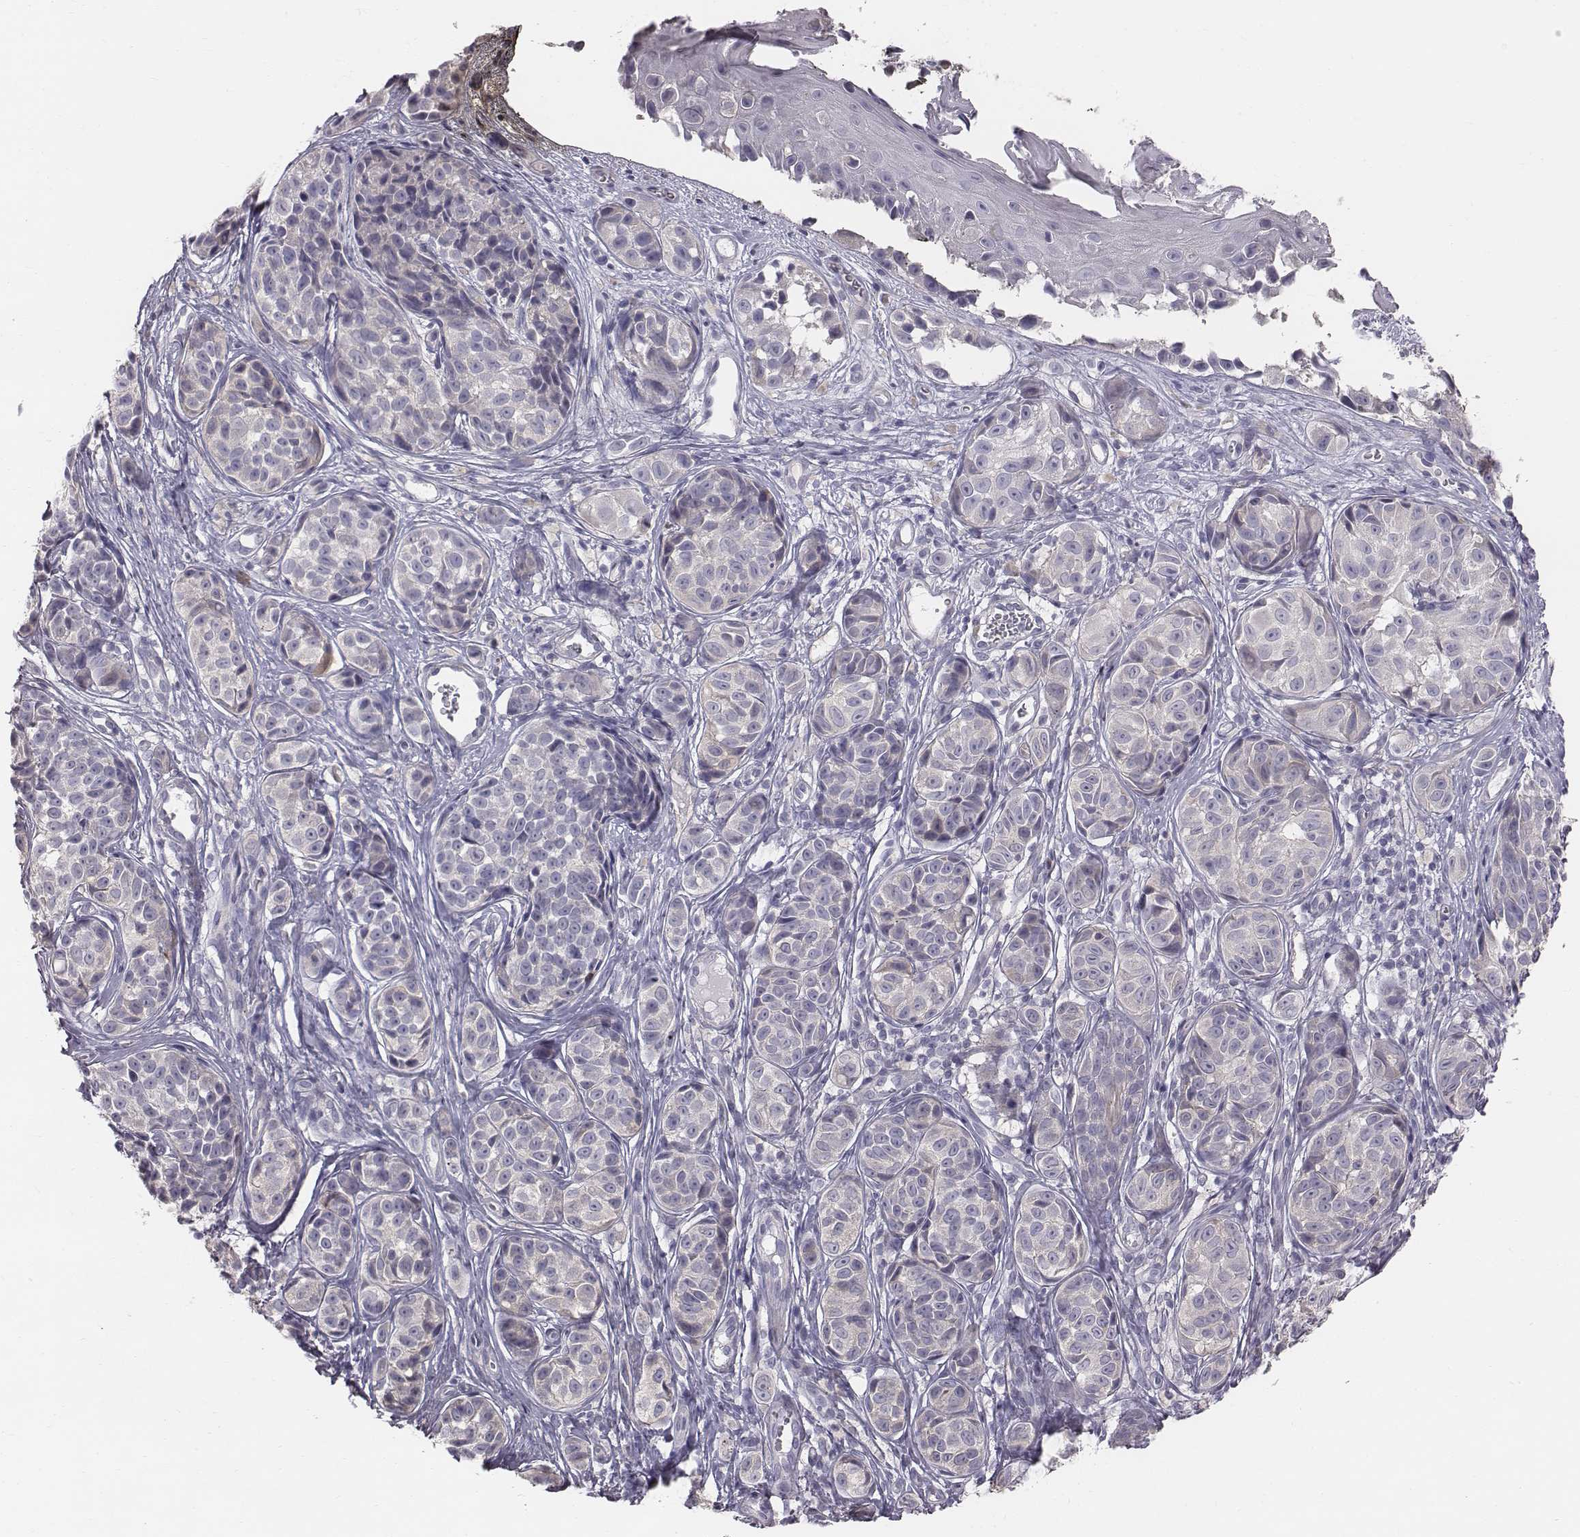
{"staining": {"intensity": "negative", "quantity": "none", "location": "none"}, "tissue": "melanoma", "cell_type": "Tumor cells", "image_type": "cancer", "snomed": [{"axis": "morphology", "description": "Malignant melanoma, NOS"}, {"axis": "topography", "description": "Skin"}], "caption": "Histopathology image shows no protein staining in tumor cells of melanoma tissue.", "gene": "PRKCZ", "patient": {"sex": "male", "age": 48}}